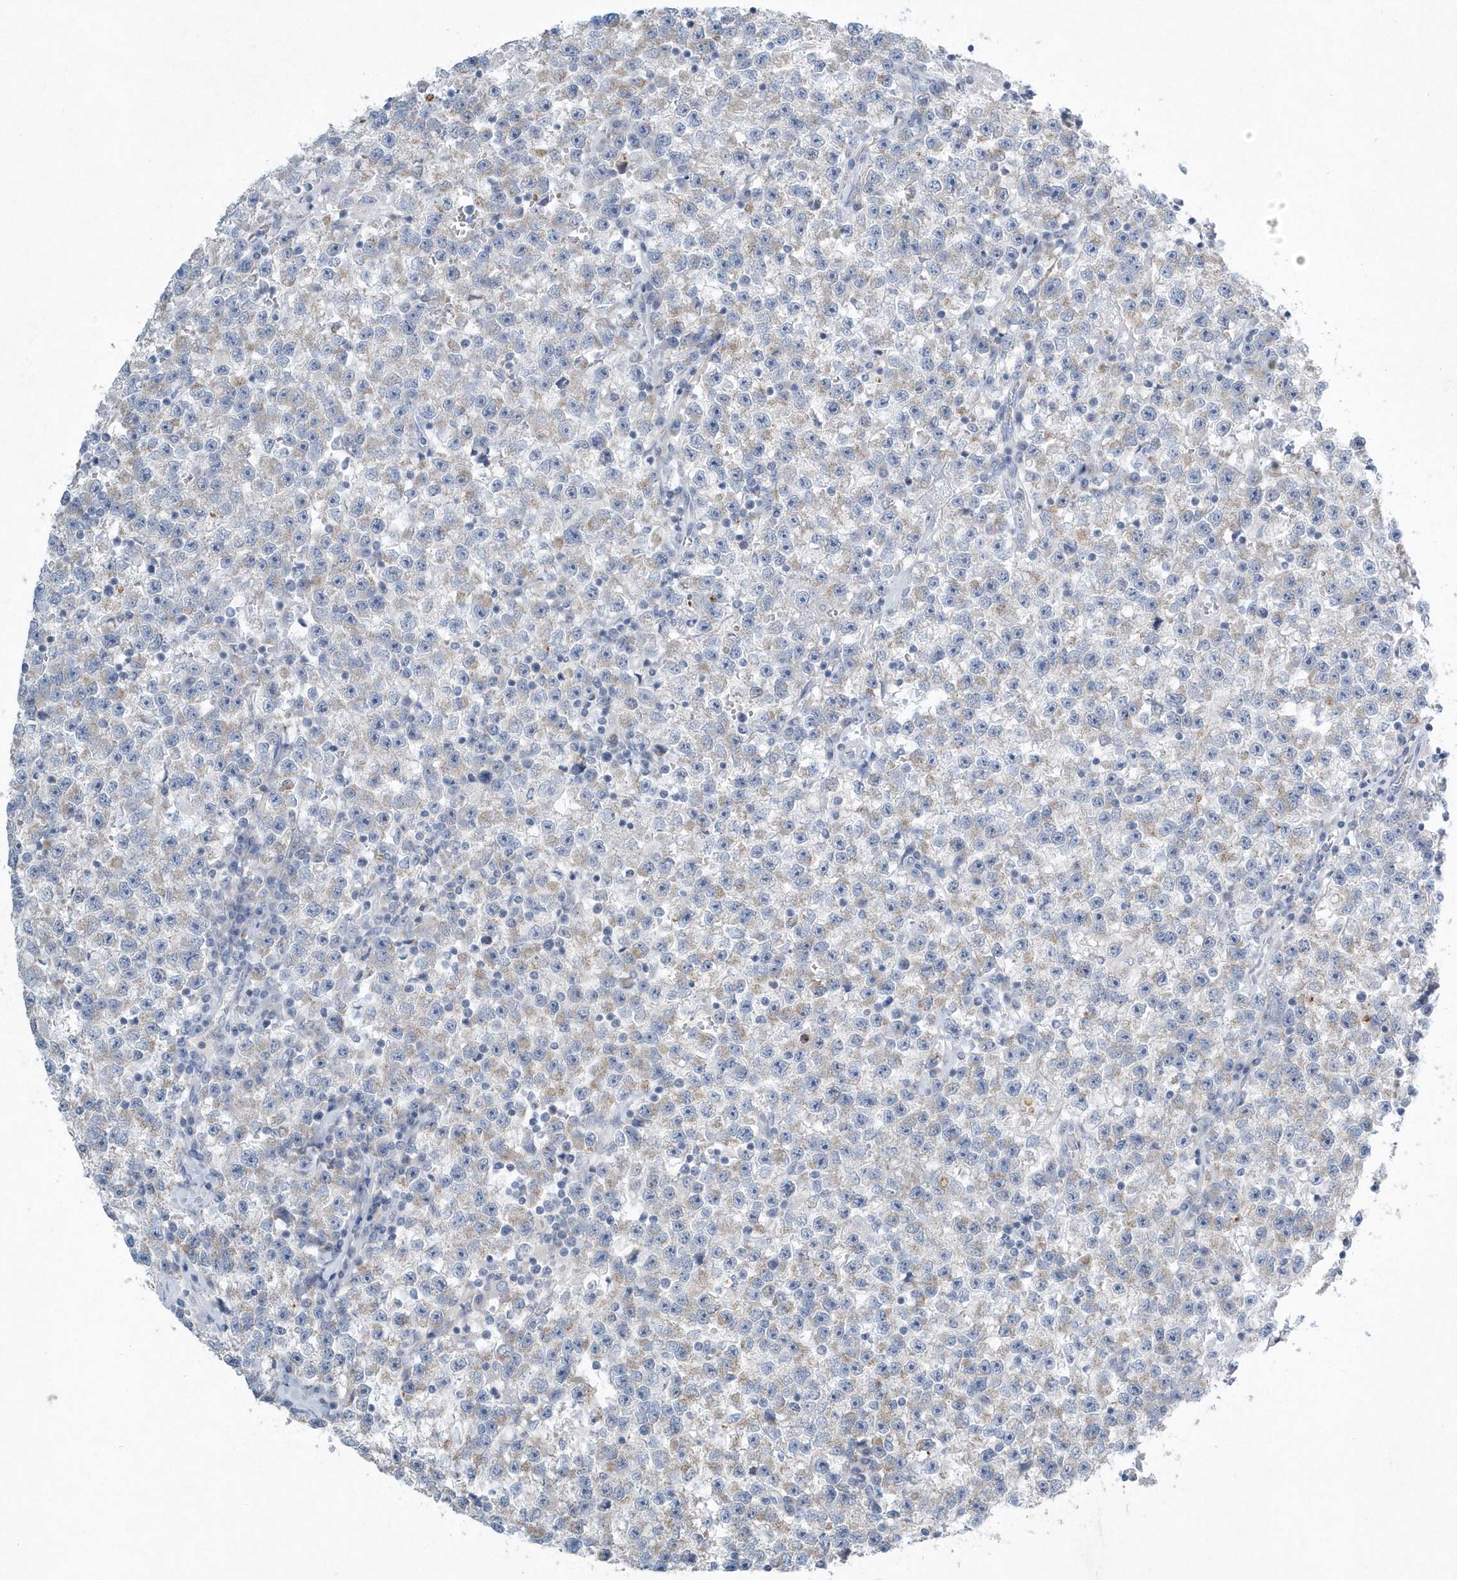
{"staining": {"intensity": "weak", "quantity": "25%-75%", "location": "cytoplasmic/membranous"}, "tissue": "testis cancer", "cell_type": "Tumor cells", "image_type": "cancer", "snomed": [{"axis": "morphology", "description": "Seminoma, NOS"}, {"axis": "topography", "description": "Testis"}], "caption": "The histopathology image demonstrates a brown stain indicating the presence of a protein in the cytoplasmic/membranous of tumor cells in seminoma (testis).", "gene": "SPATA18", "patient": {"sex": "male", "age": 22}}